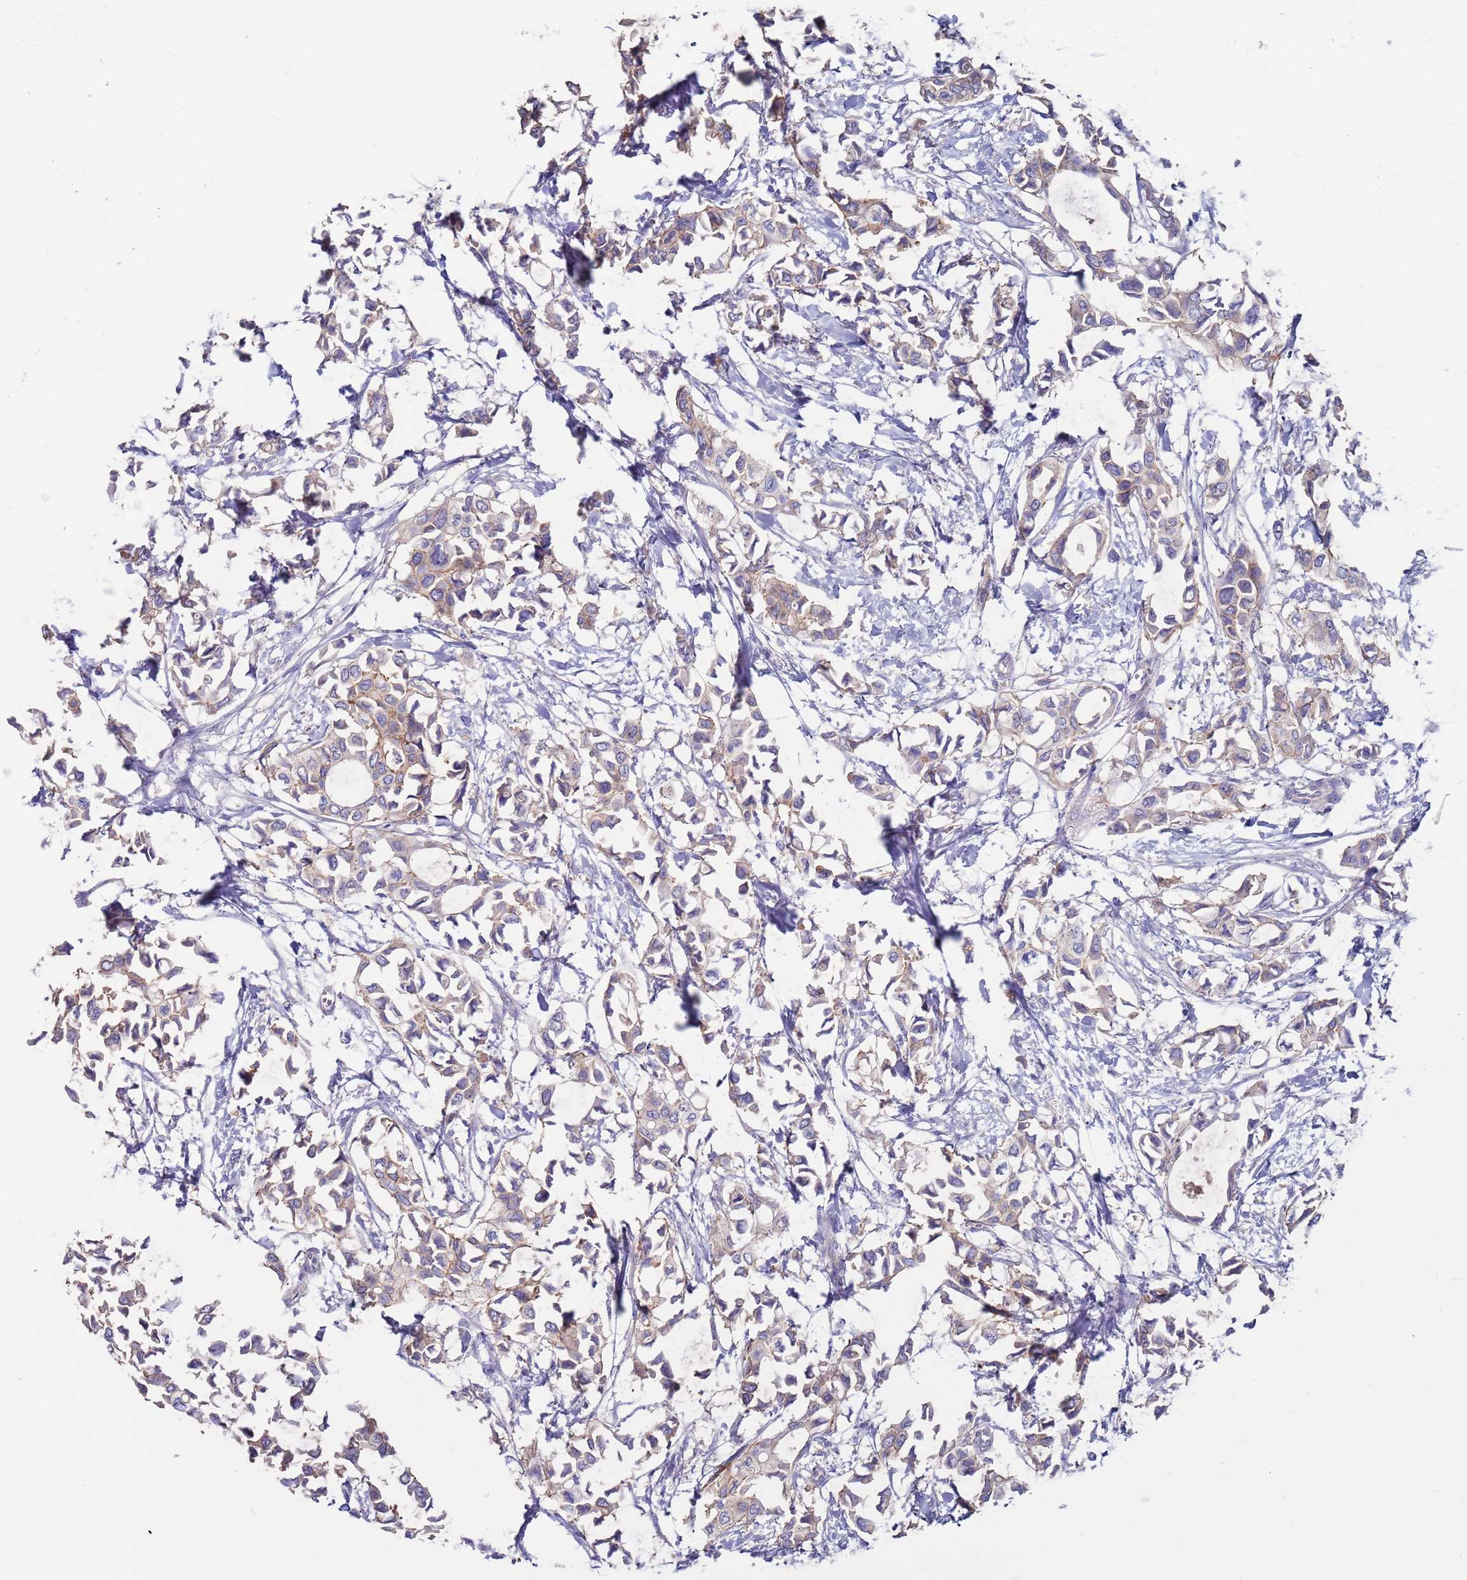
{"staining": {"intensity": "moderate", "quantity": "25%-75%", "location": "cytoplasmic/membranous"}, "tissue": "breast cancer", "cell_type": "Tumor cells", "image_type": "cancer", "snomed": [{"axis": "morphology", "description": "Duct carcinoma"}, {"axis": "topography", "description": "Breast"}], "caption": "This is a histology image of IHC staining of breast cancer, which shows moderate expression in the cytoplasmic/membranous of tumor cells.", "gene": "KRTCAP3", "patient": {"sex": "female", "age": 41}}